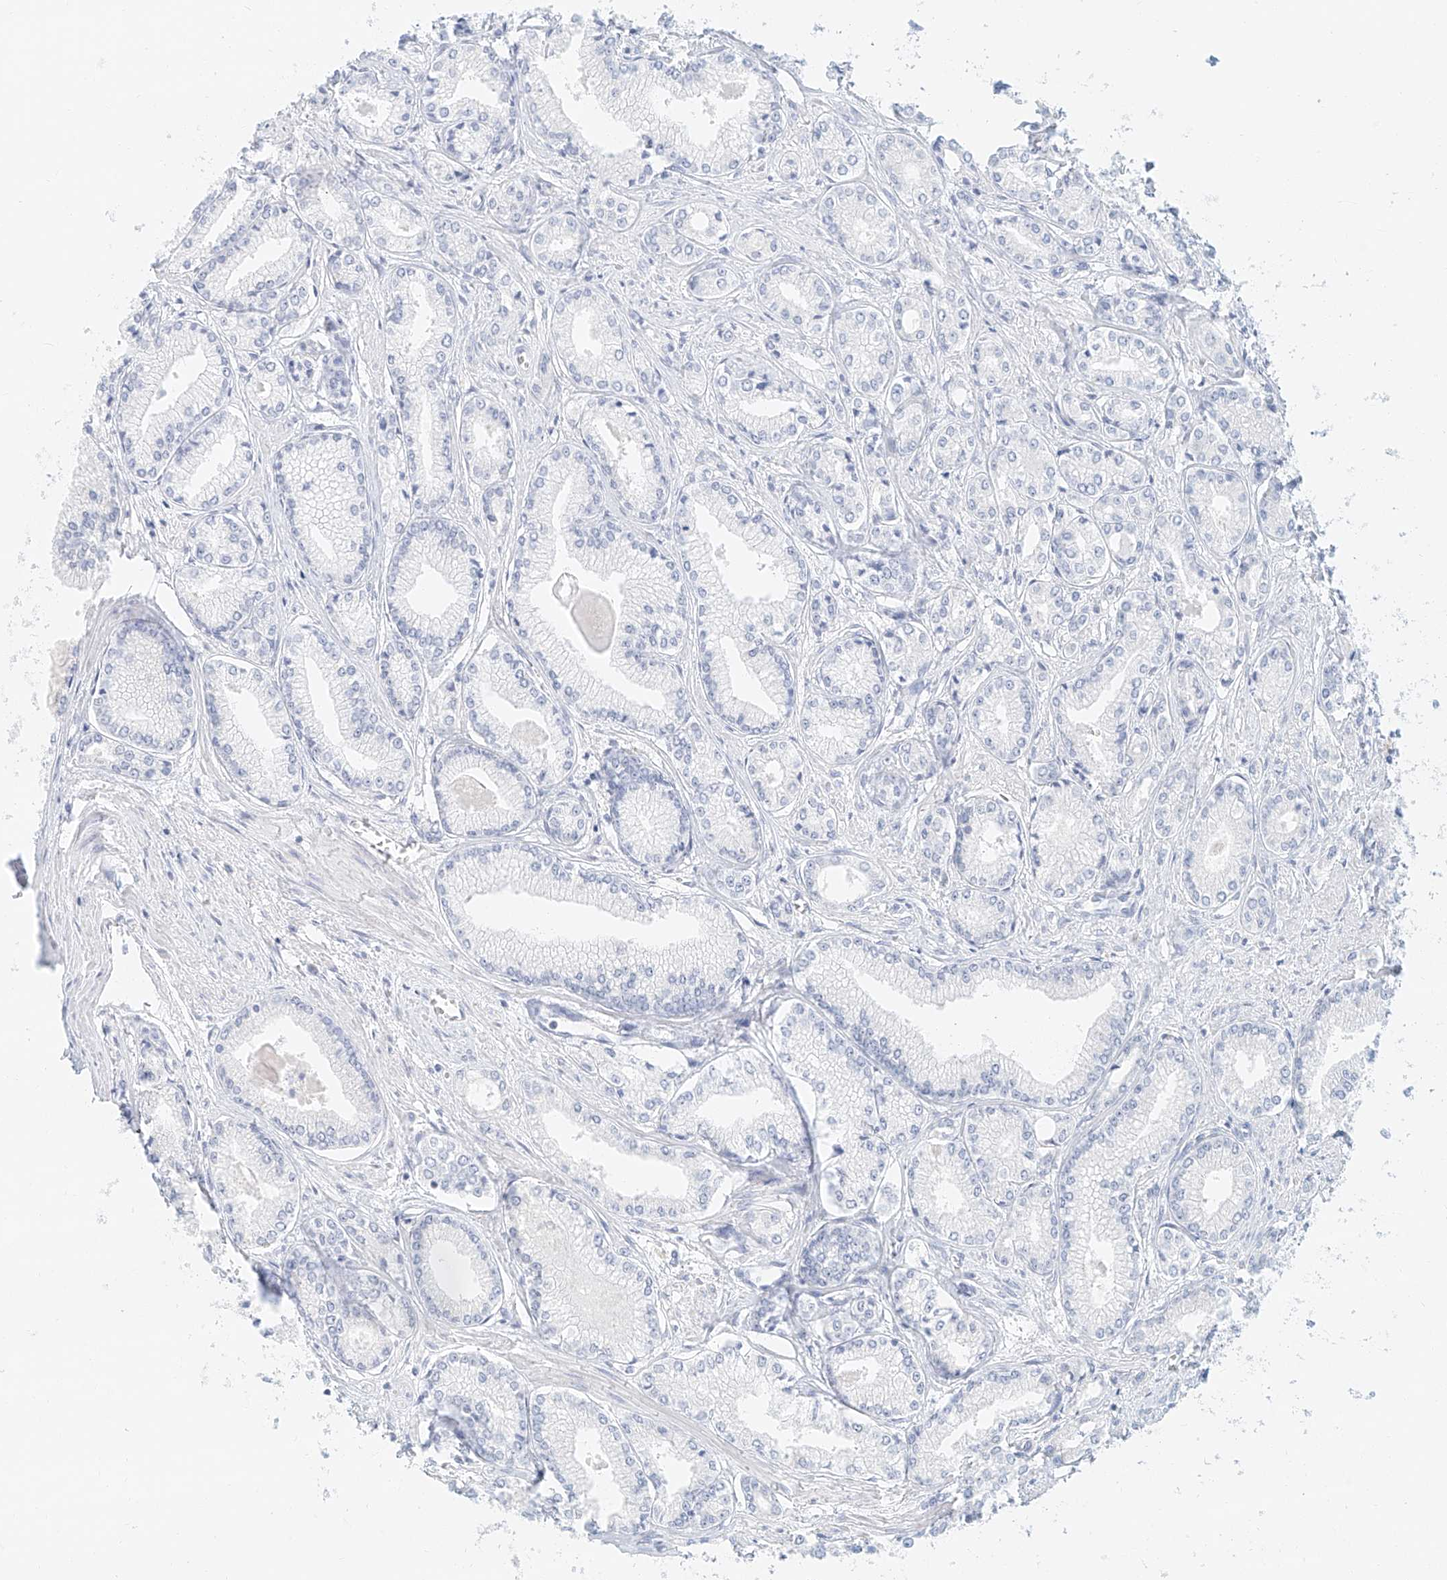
{"staining": {"intensity": "negative", "quantity": "none", "location": "none"}, "tissue": "prostate cancer", "cell_type": "Tumor cells", "image_type": "cancer", "snomed": [{"axis": "morphology", "description": "Adenocarcinoma, Low grade"}, {"axis": "topography", "description": "Prostate"}], "caption": "This is a image of immunohistochemistry (IHC) staining of prostate adenocarcinoma (low-grade), which shows no positivity in tumor cells. (Immunohistochemistry (ihc), brightfield microscopy, high magnification).", "gene": "NAP1L1", "patient": {"sex": "male", "age": 60}}